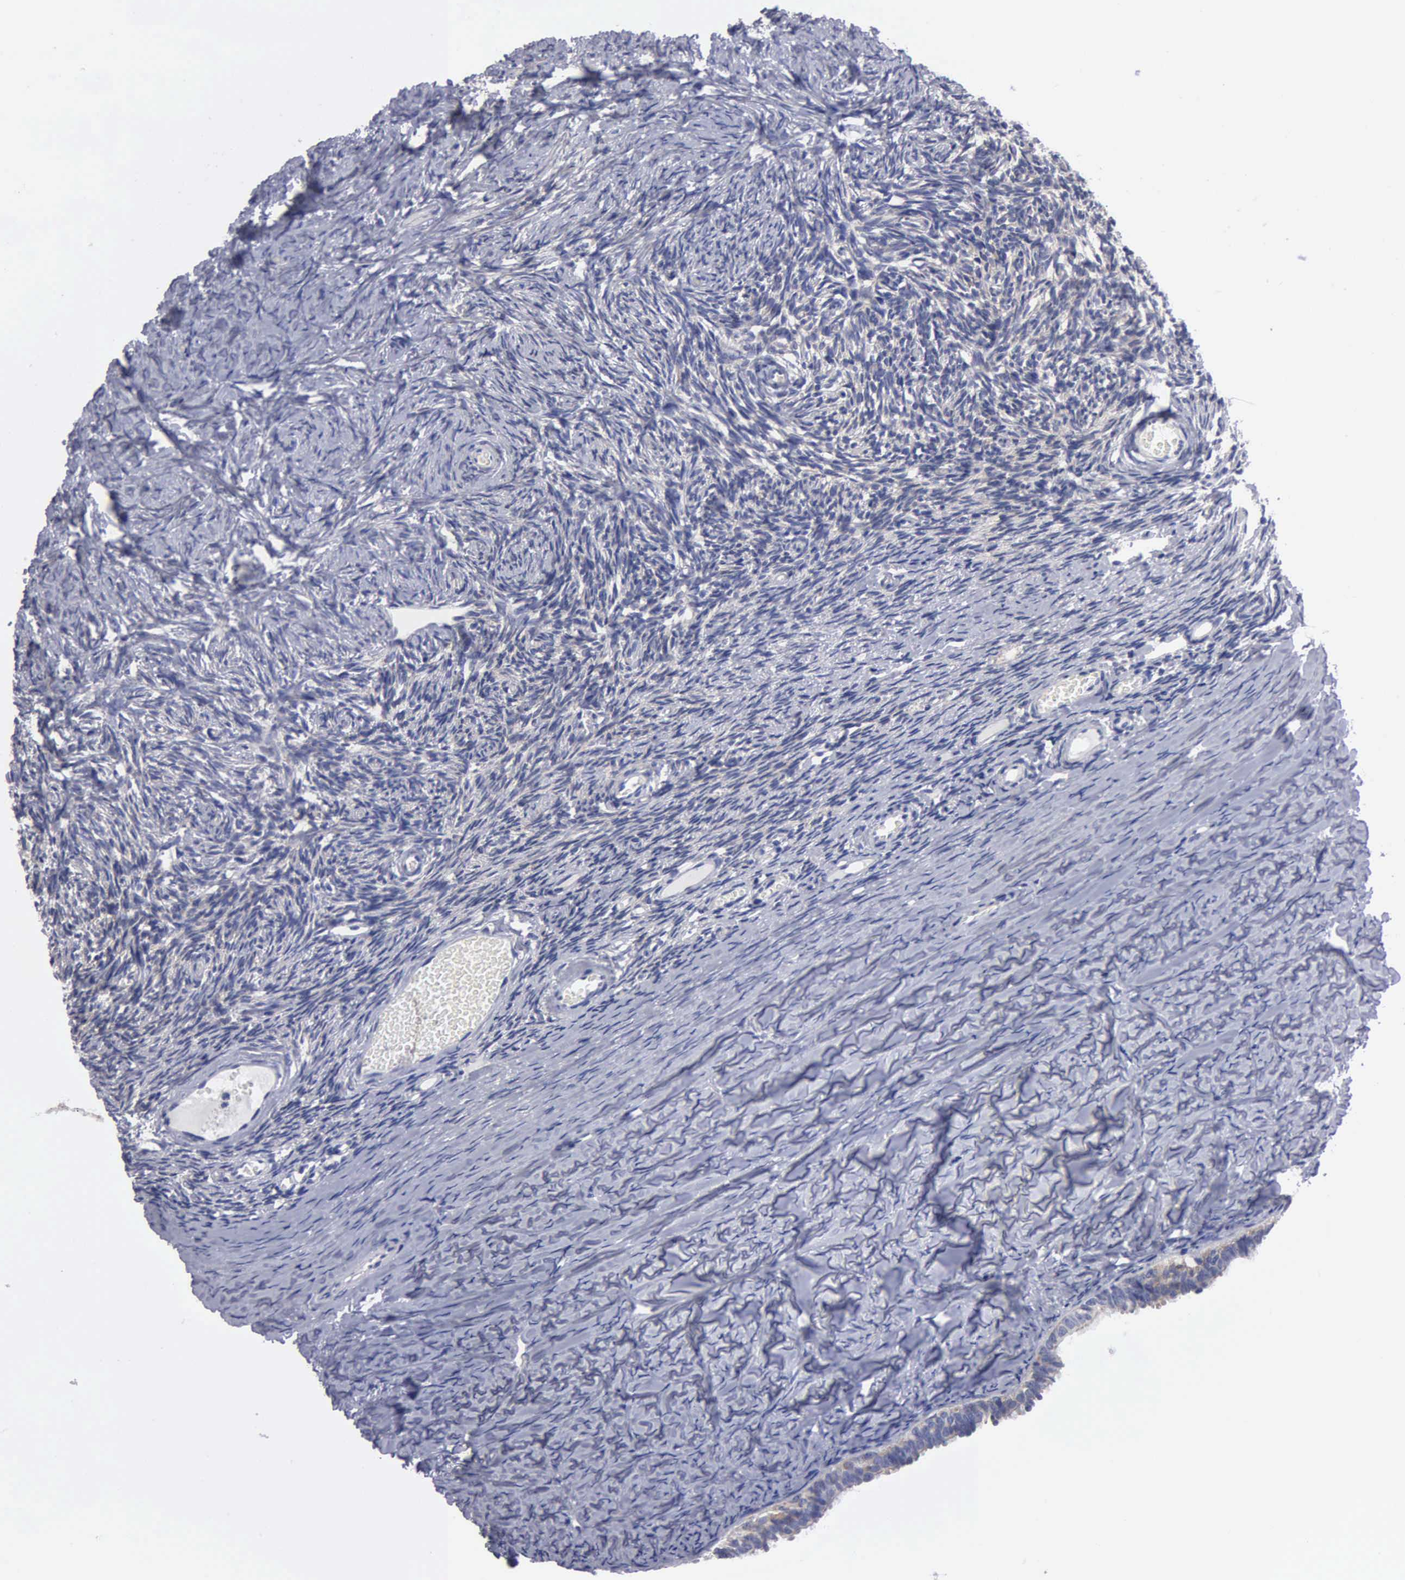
{"staining": {"intensity": "negative", "quantity": "none", "location": "none"}, "tissue": "ovary", "cell_type": "Ovarian stroma cells", "image_type": "normal", "snomed": [{"axis": "morphology", "description": "Normal tissue, NOS"}, {"axis": "topography", "description": "Ovary"}], "caption": "IHC of normal human ovary shows no staining in ovarian stroma cells. (DAB (3,3'-diaminobenzidine) immunohistochemistry visualized using brightfield microscopy, high magnification).", "gene": "TXLNG", "patient": {"sex": "female", "age": 59}}